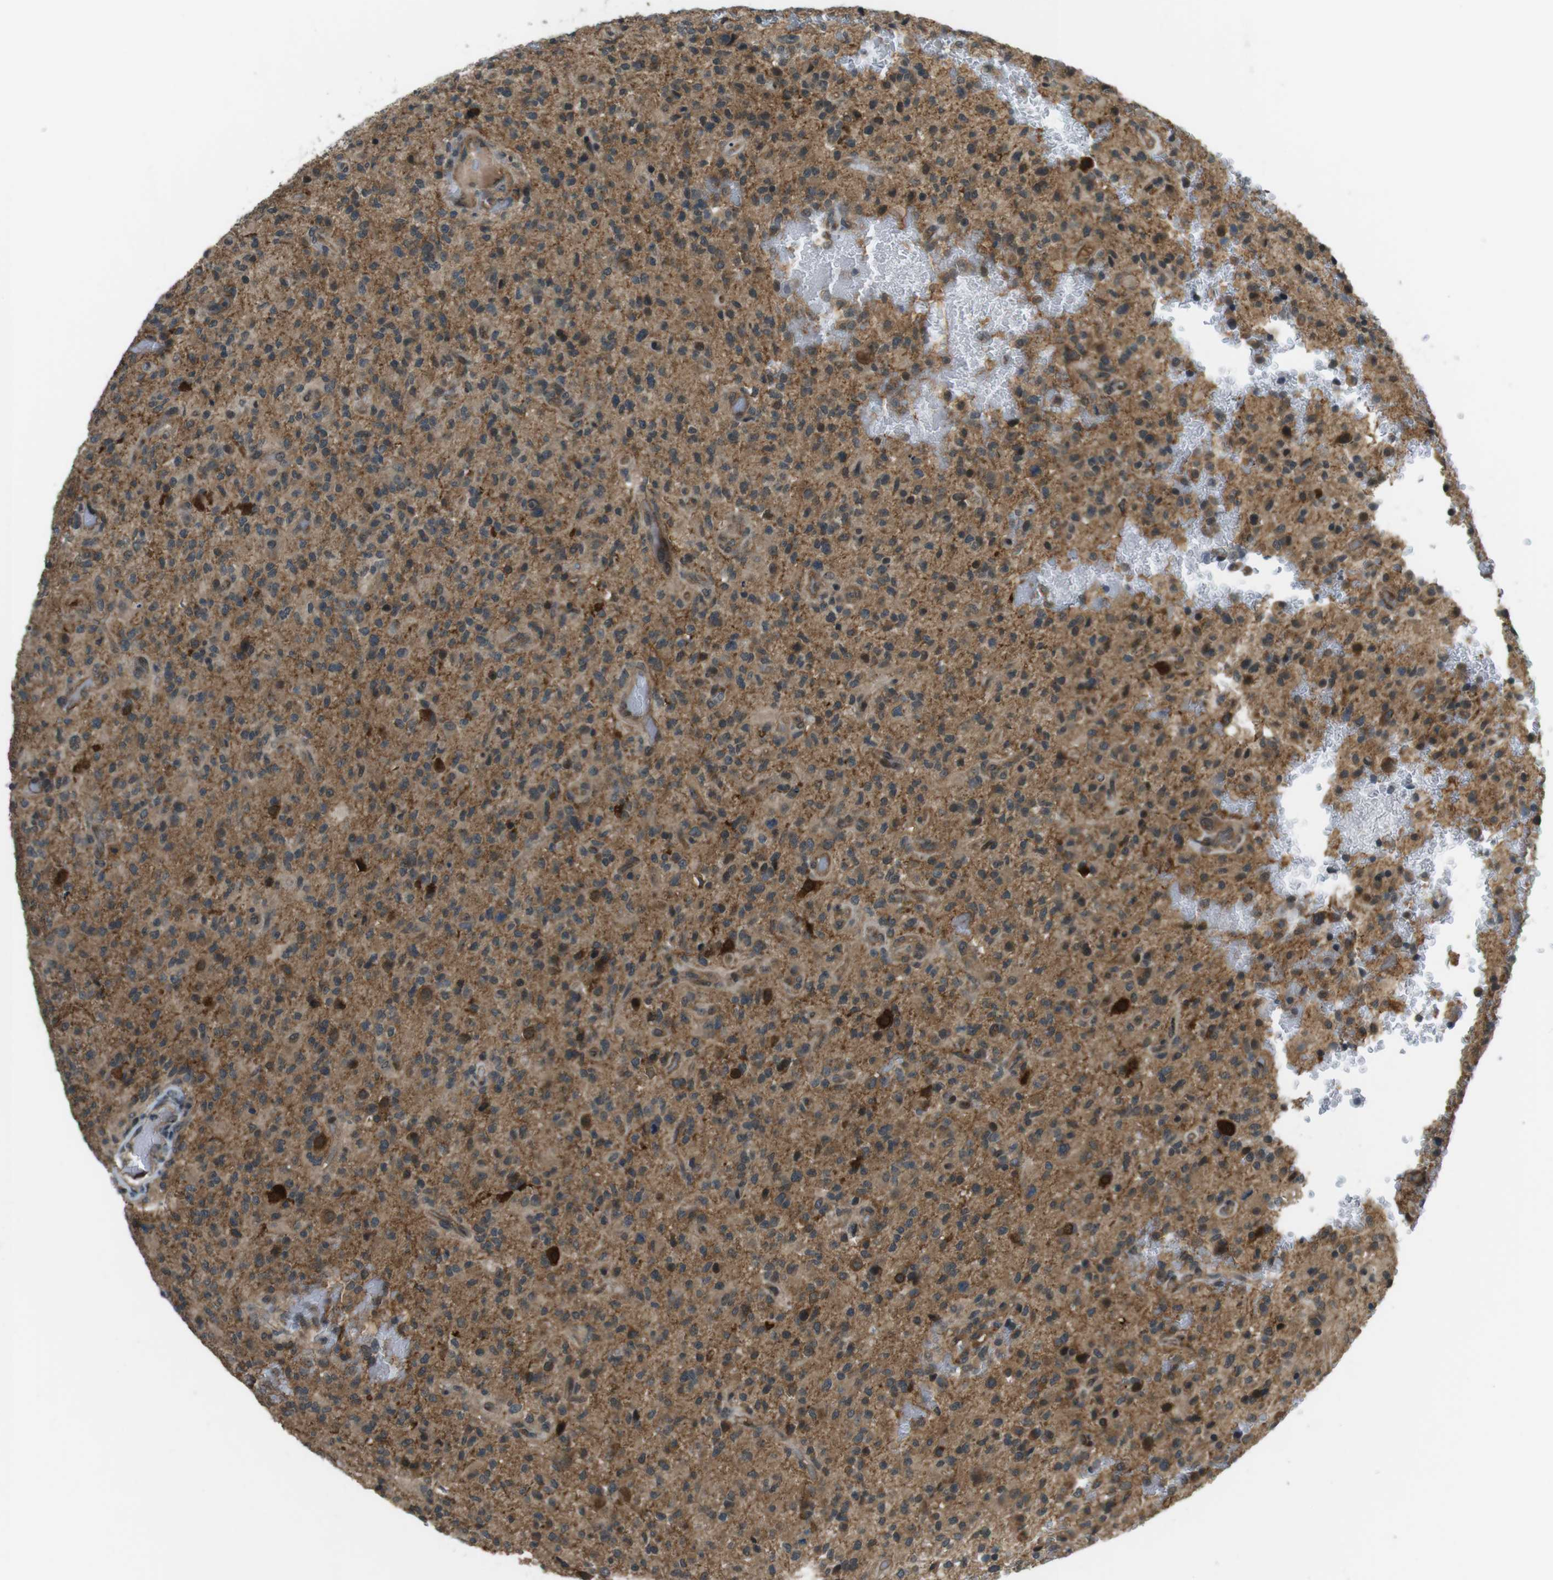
{"staining": {"intensity": "moderate", "quantity": ">75%", "location": "cytoplasmic/membranous"}, "tissue": "glioma", "cell_type": "Tumor cells", "image_type": "cancer", "snomed": [{"axis": "morphology", "description": "Glioma, malignant, High grade"}, {"axis": "topography", "description": "Brain"}], "caption": "This is a photomicrograph of immunohistochemistry staining of glioma, which shows moderate positivity in the cytoplasmic/membranous of tumor cells.", "gene": "TIAM2", "patient": {"sex": "male", "age": 71}}